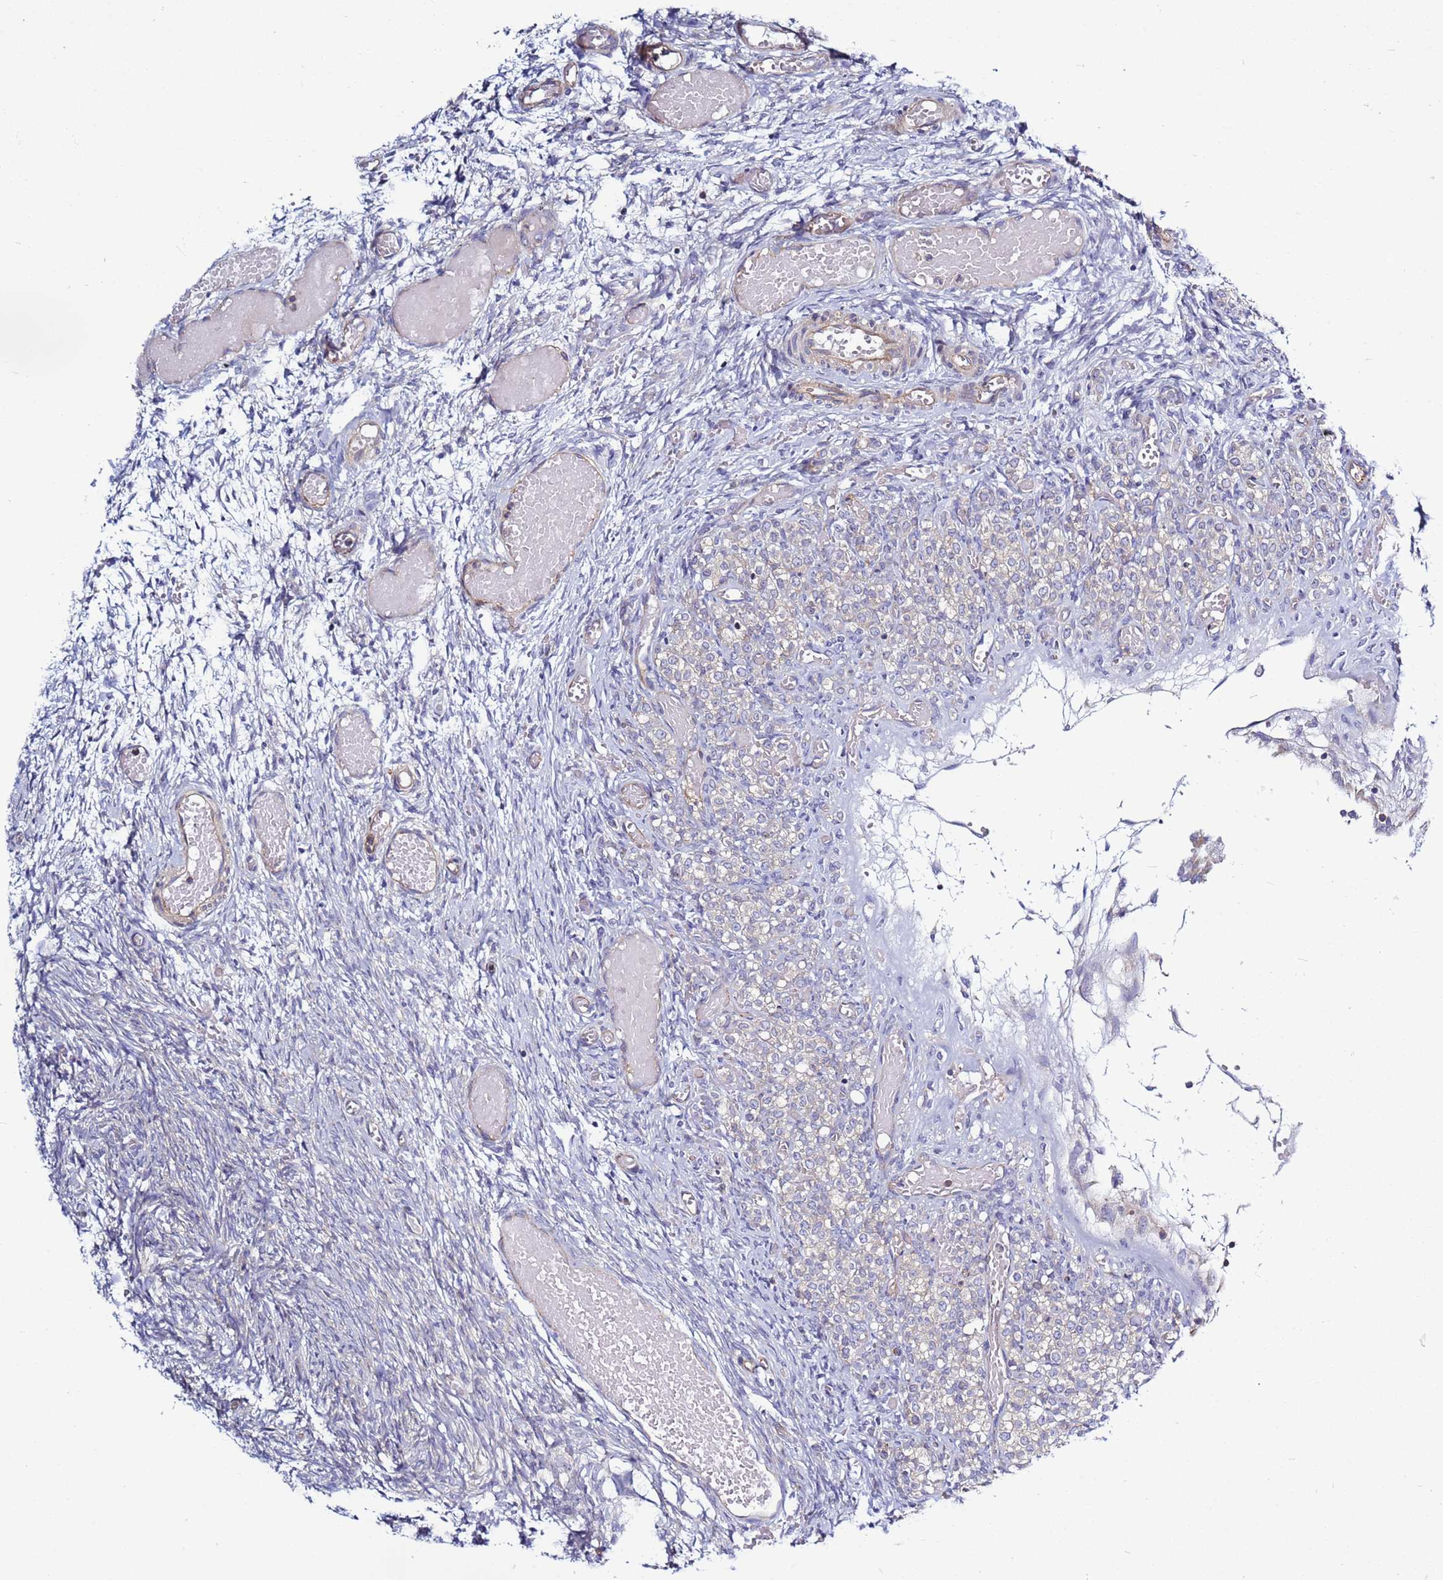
{"staining": {"intensity": "negative", "quantity": "none", "location": "none"}, "tissue": "ovary", "cell_type": "Ovarian stroma cells", "image_type": "normal", "snomed": [{"axis": "morphology", "description": "Adenocarcinoma, NOS"}, {"axis": "topography", "description": "Endometrium"}], "caption": "DAB immunohistochemical staining of normal ovary reveals no significant positivity in ovarian stroma cells.", "gene": "EFCAB8", "patient": {"sex": "female", "age": 32}}